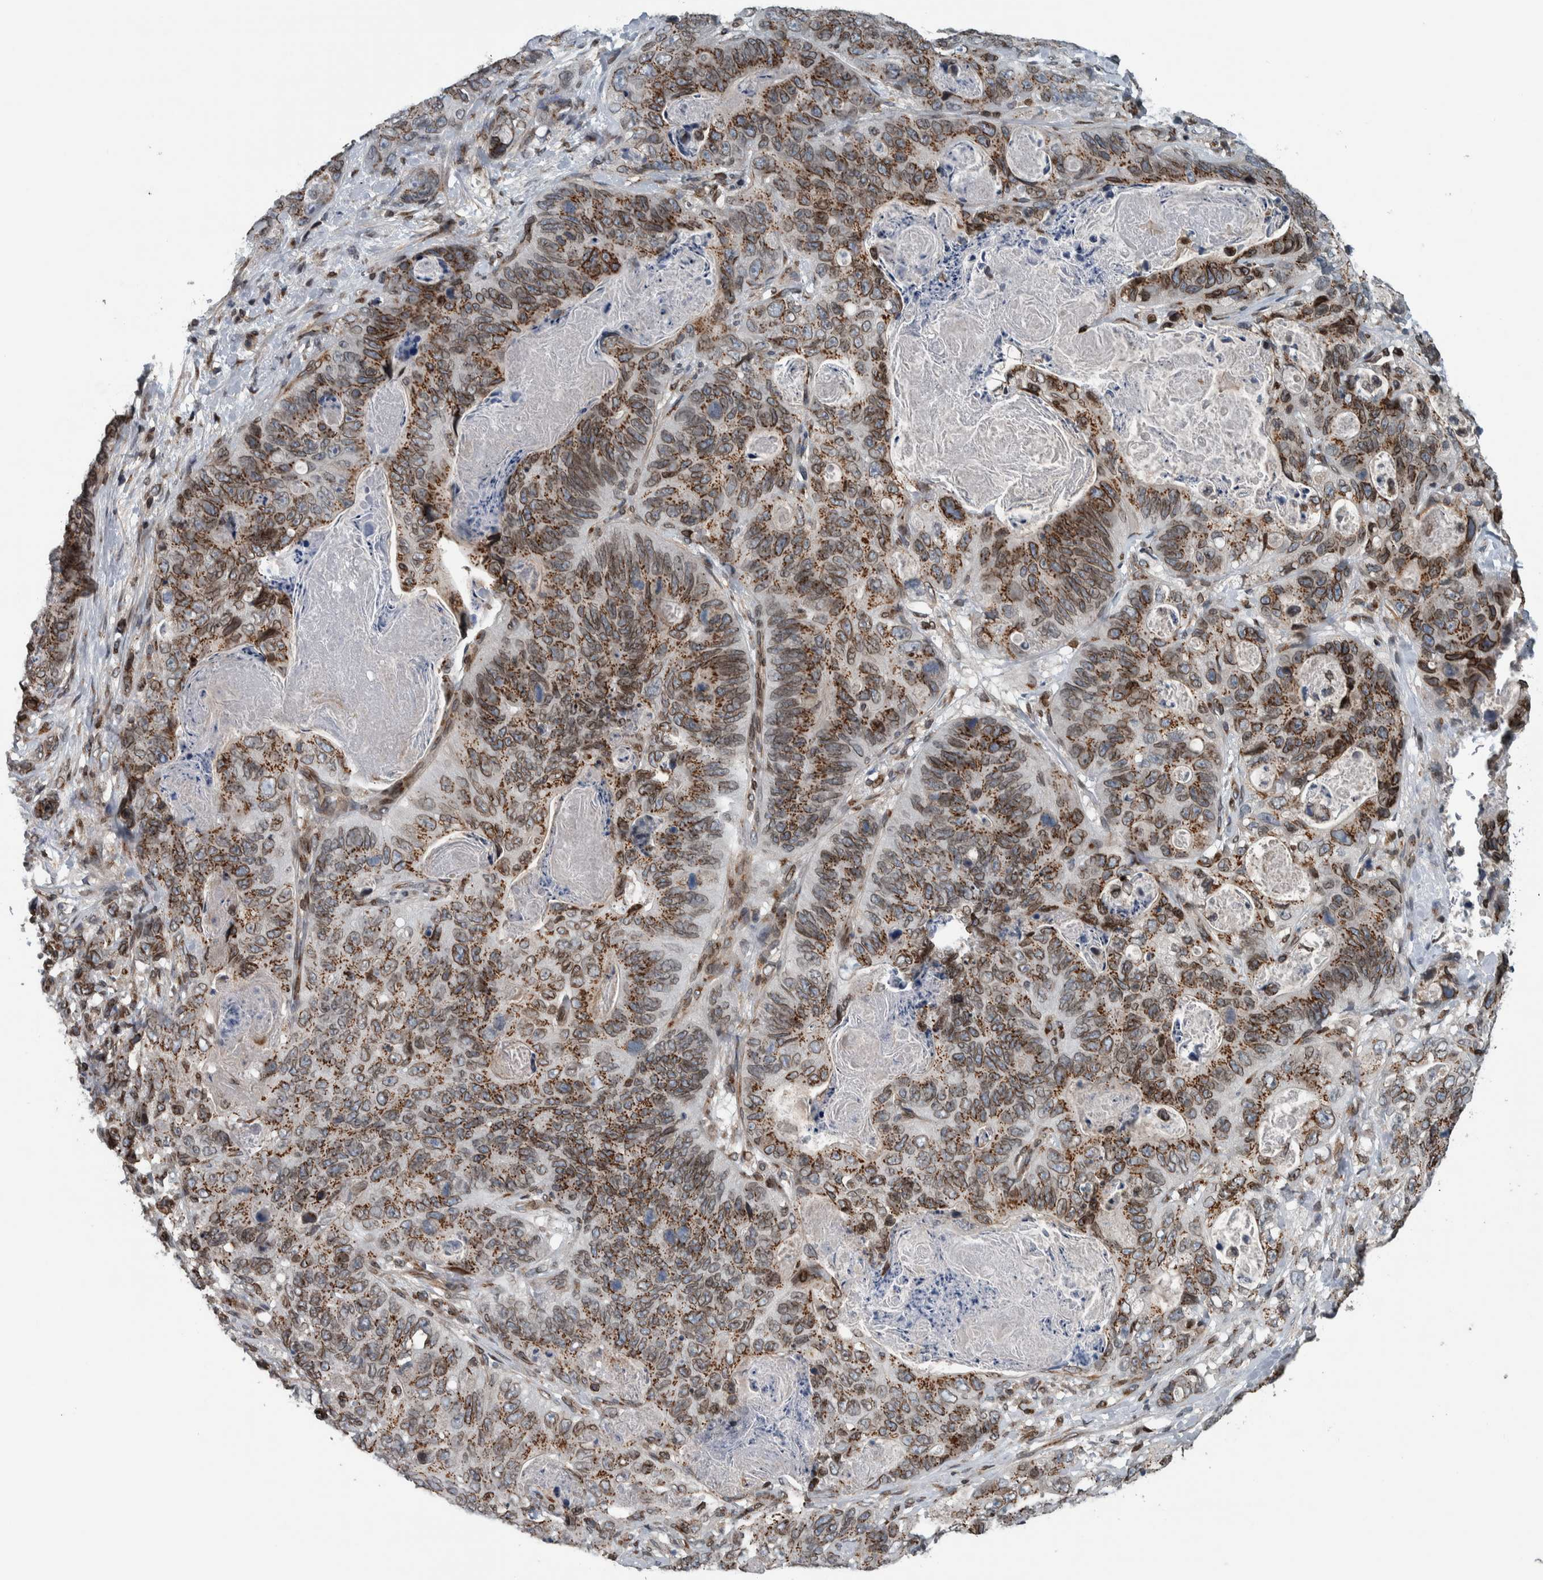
{"staining": {"intensity": "moderate", "quantity": ">75%", "location": "cytoplasmic/membranous"}, "tissue": "stomach cancer", "cell_type": "Tumor cells", "image_type": "cancer", "snomed": [{"axis": "morphology", "description": "Normal tissue, NOS"}, {"axis": "morphology", "description": "Adenocarcinoma, NOS"}, {"axis": "topography", "description": "Stomach"}], "caption": "Immunohistochemical staining of adenocarcinoma (stomach) shows medium levels of moderate cytoplasmic/membranous staining in approximately >75% of tumor cells. (DAB (3,3'-diaminobenzidine) = brown stain, brightfield microscopy at high magnification).", "gene": "FAM135B", "patient": {"sex": "female", "age": 89}}